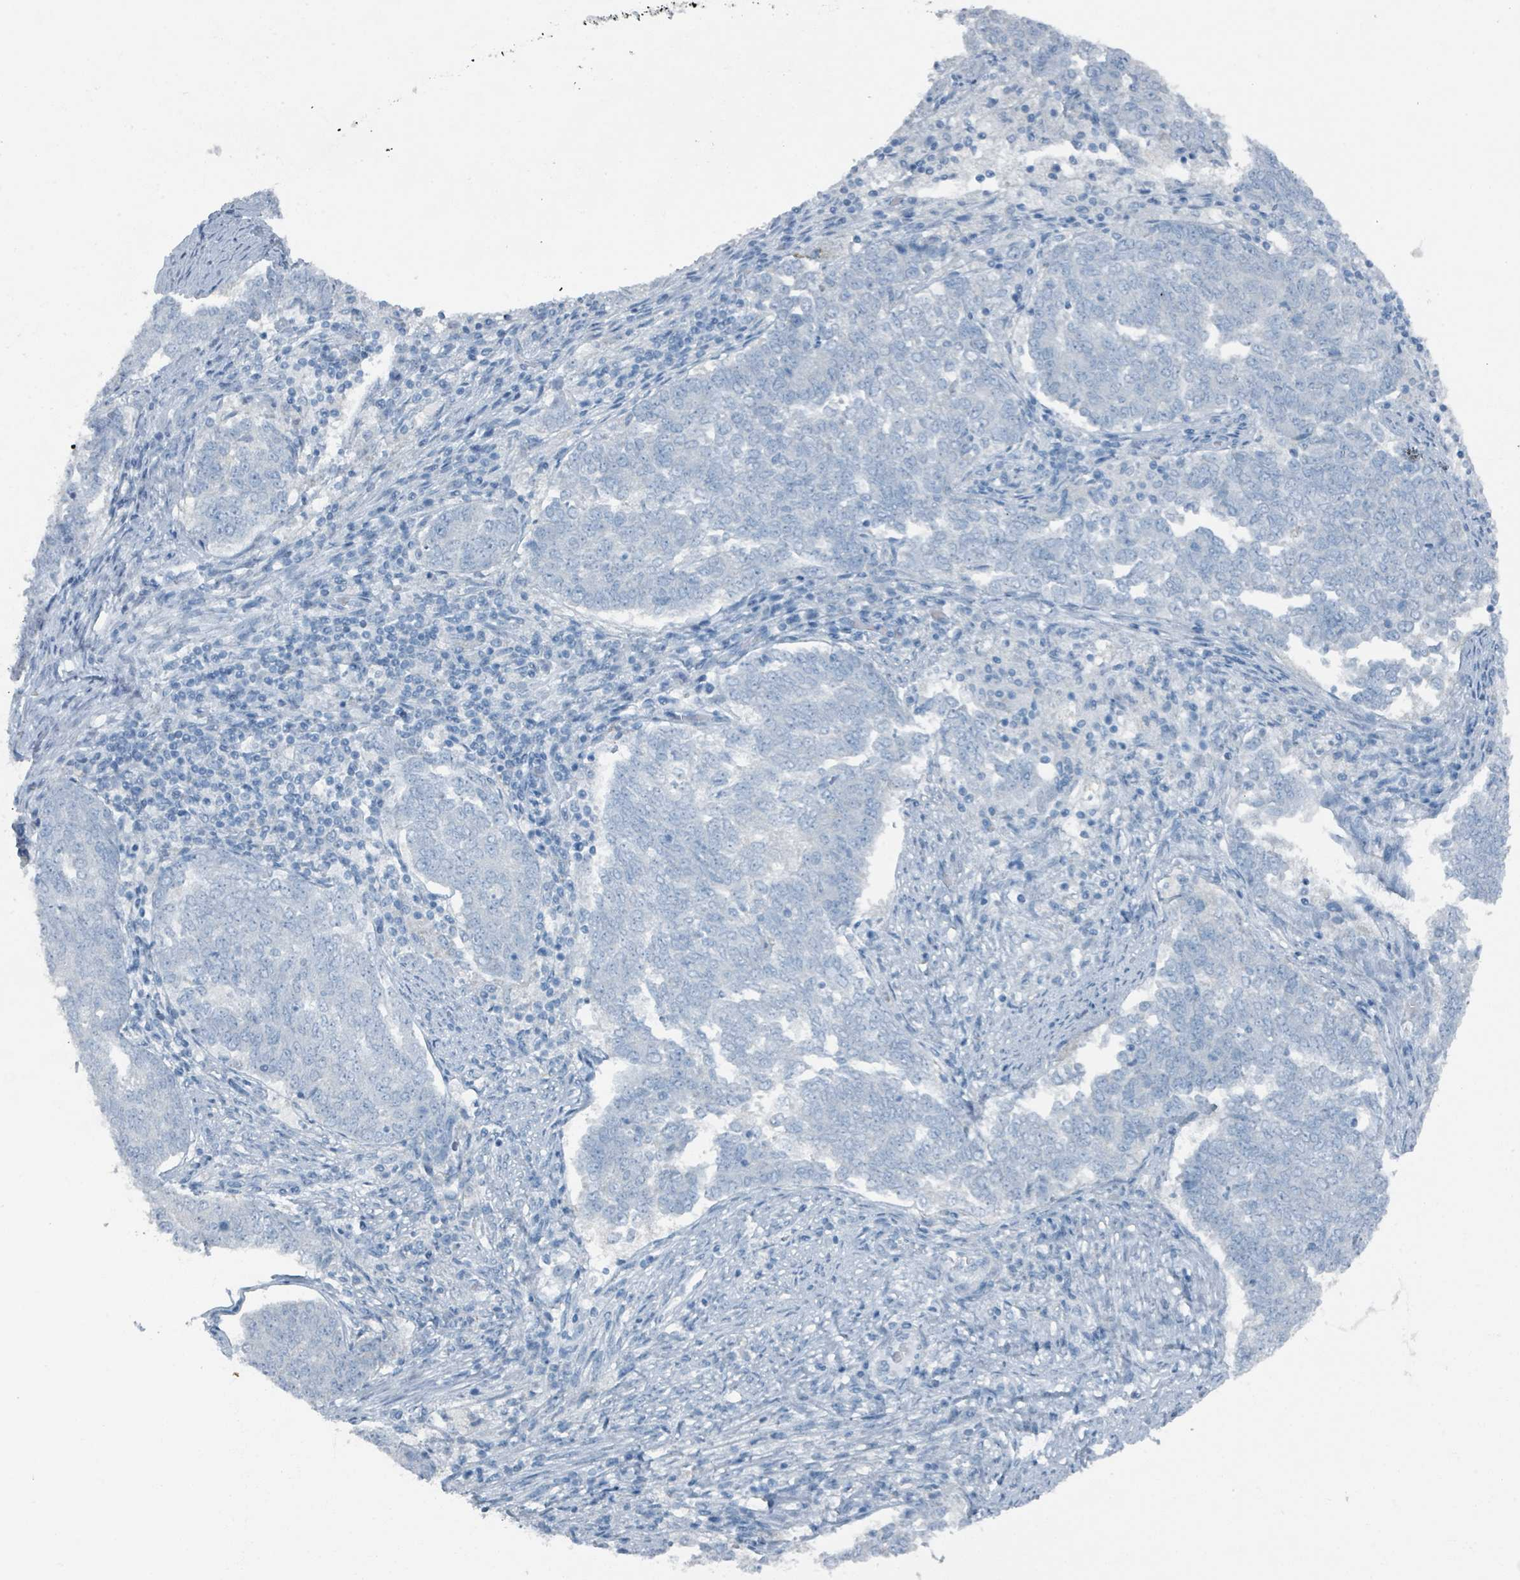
{"staining": {"intensity": "negative", "quantity": "none", "location": "none"}, "tissue": "endometrial cancer", "cell_type": "Tumor cells", "image_type": "cancer", "snomed": [{"axis": "morphology", "description": "Adenocarcinoma, NOS"}, {"axis": "topography", "description": "Endometrium"}], "caption": "There is no significant staining in tumor cells of endometrial adenocarcinoma.", "gene": "GAMT", "patient": {"sex": "female", "age": 80}}